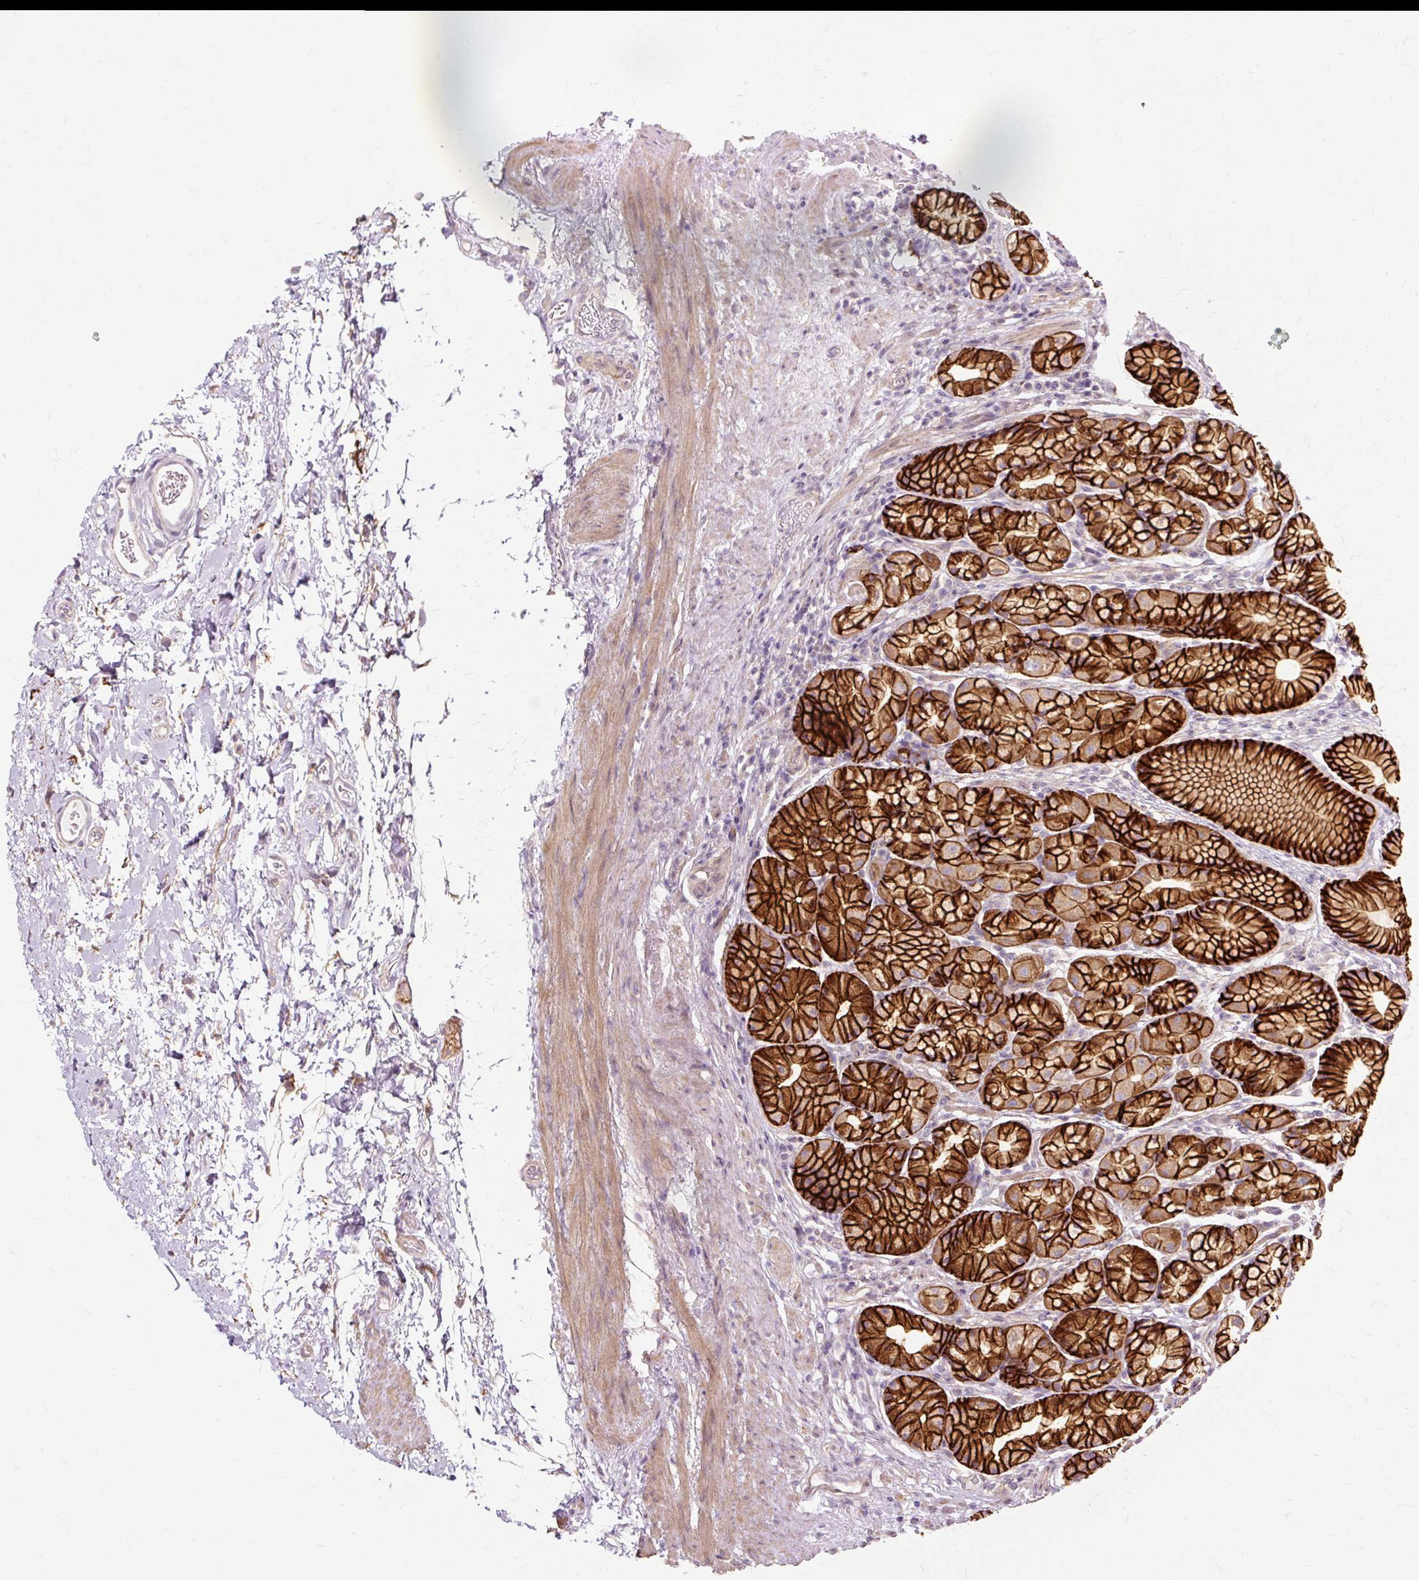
{"staining": {"intensity": "strong", "quantity": ">75%", "location": "cytoplasmic/membranous"}, "tissue": "stomach", "cell_type": "Glandular cells", "image_type": "normal", "snomed": [{"axis": "morphology", "description": "Normal tissue, NOS"}, {"axis": "topography", "description": "Stomach, lower"}], "caption": "Immunohistochemical staining of normal stomach reveals >75% levels of strong cytoplasmic/membranous protein expression in about >75% of glandular cells.", "gene": "TSPAN8", "patient": {"sex": "male", "age": 67}}